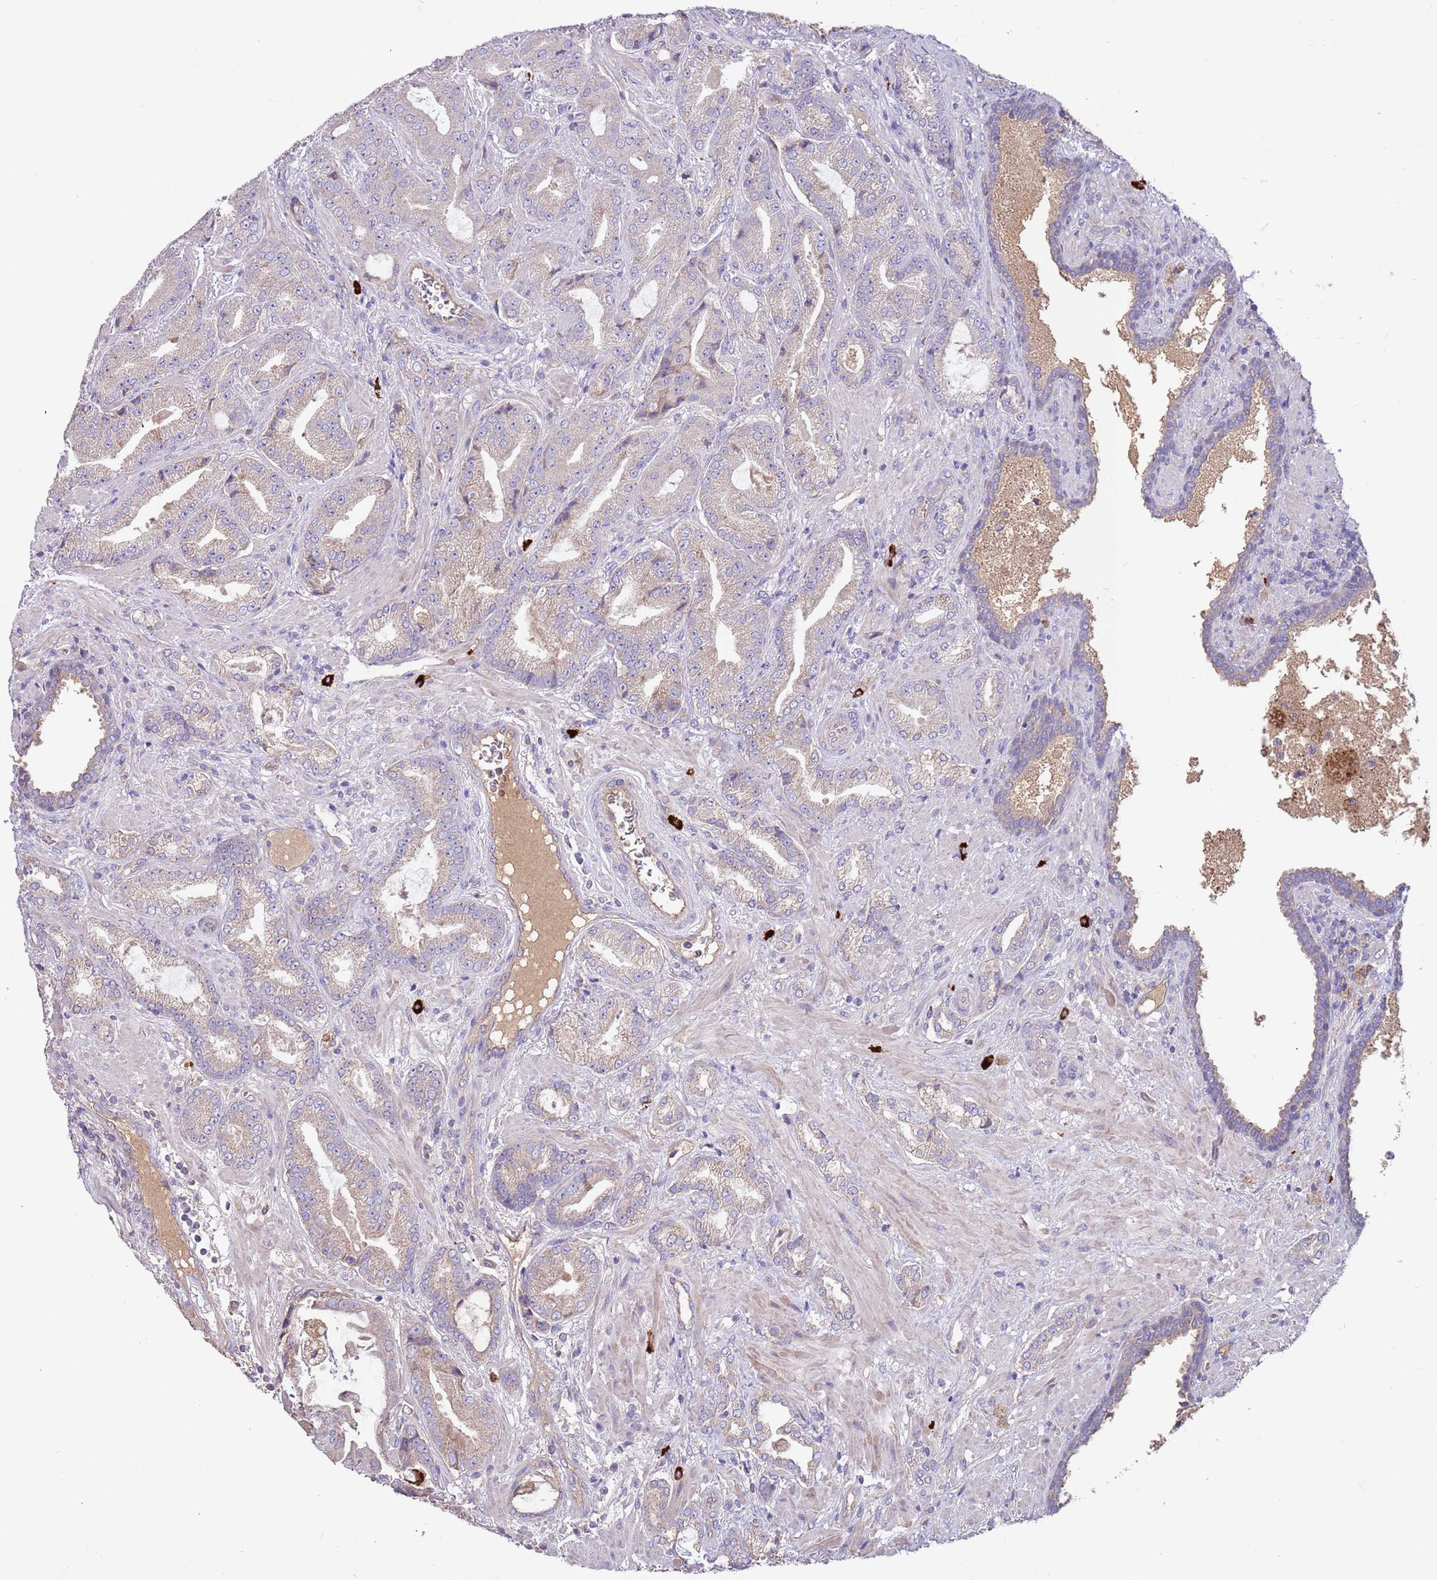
{"staining": {"intensity": "weak", "quantity": "<25%", "location": "cytoplasmic/membranous"}, "tissue": "prostate cancer", "cell_type": "Tumor cells", "image_type": "cancer", "snomed": [{"axis": "morphology", "description": "Adenocarcinoma, High grade"}, {"axis": "topography", "description": "Prostate"}], "caption": "Immunohistochemical staining of high-grade adenocarcinoma (prostate) demonstrates no significant expression in tumor cells. (DAB IHC, high magnification).", "gene": "TRMO", "patient": {"sex": "male", "age": 68}}